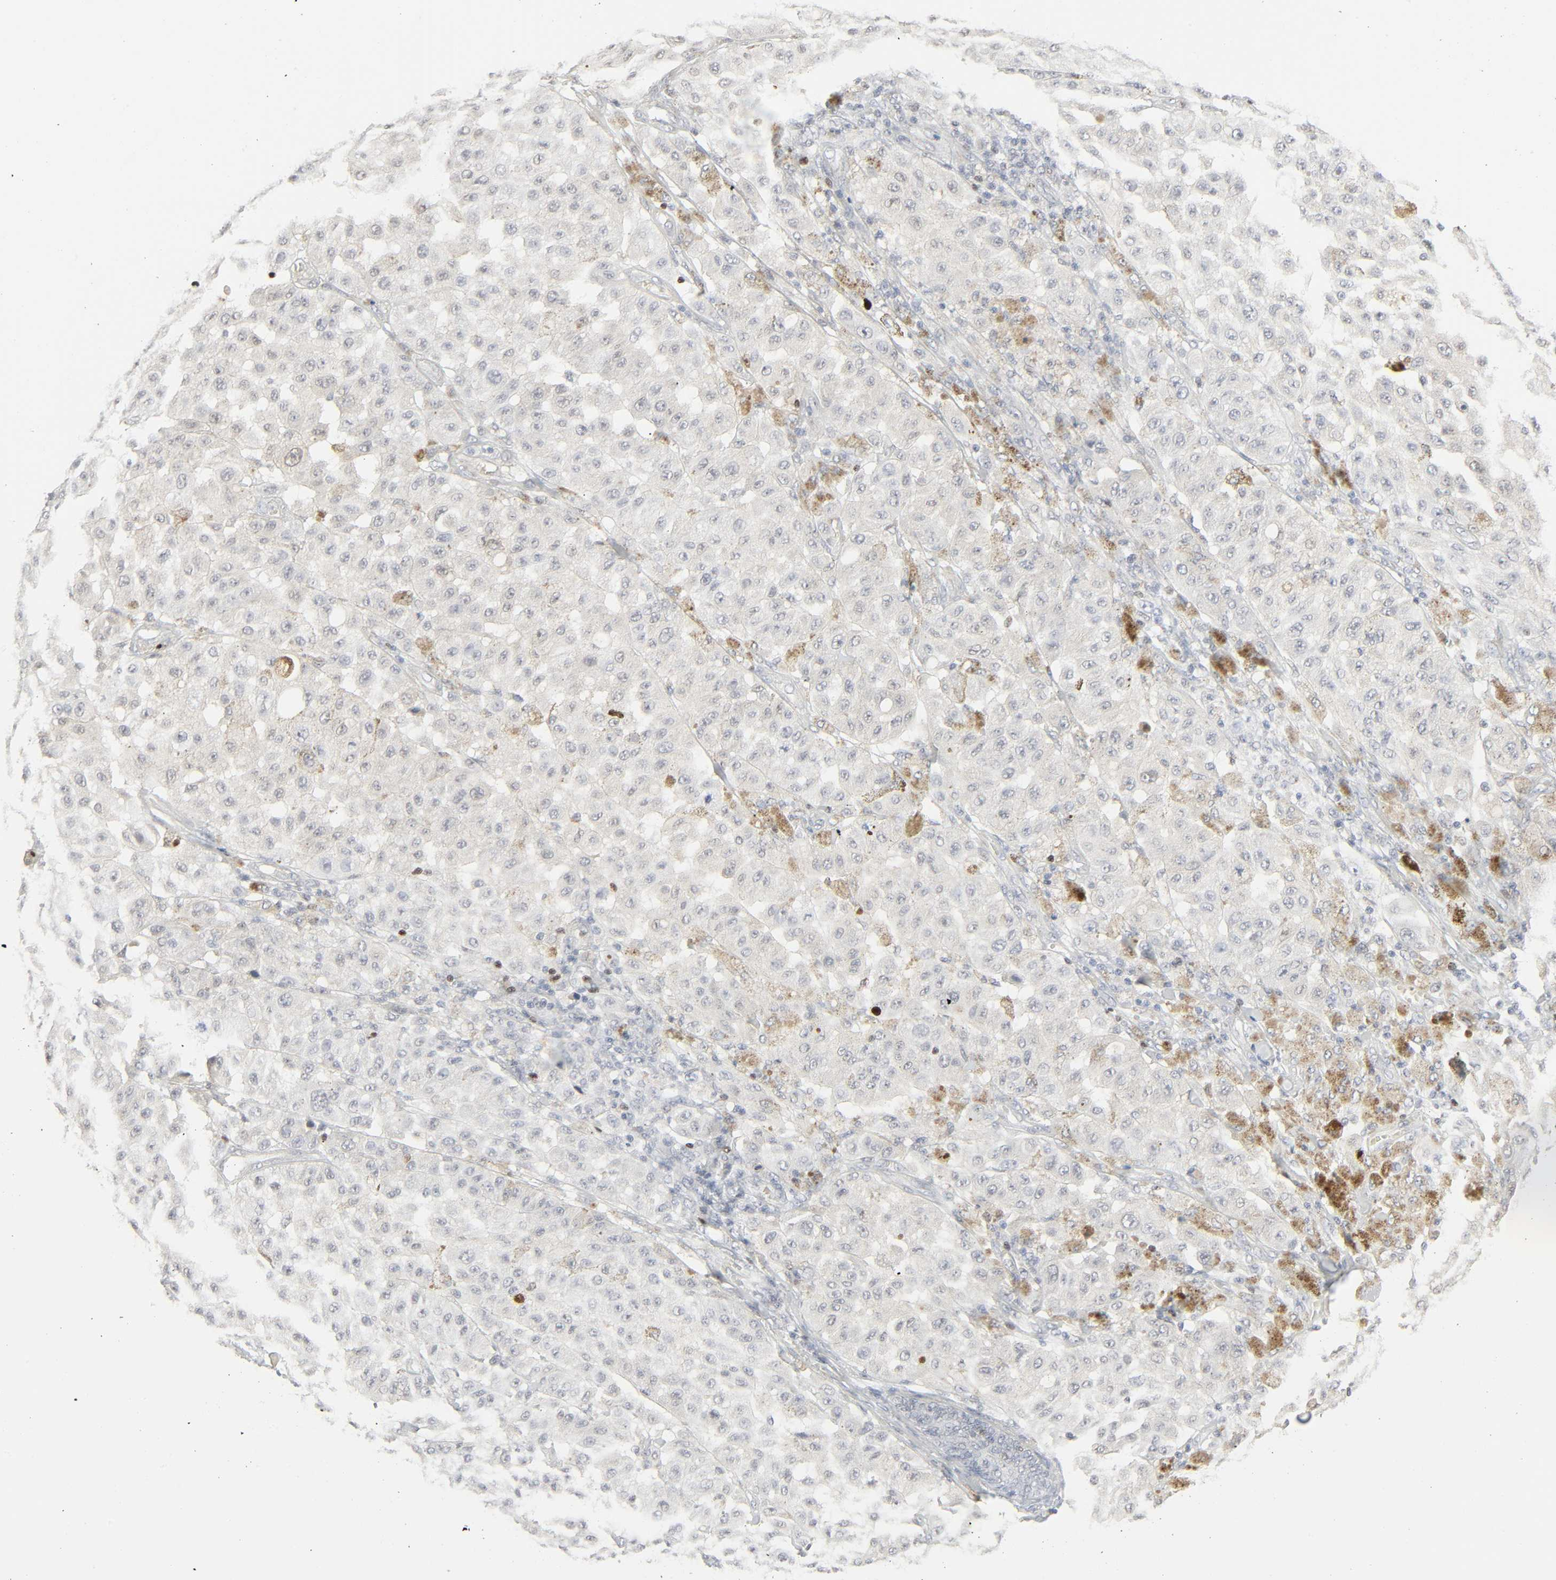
{"staining": {"intensity": "weak", "quantity": "<25%", "location": "cytoplasmic/membranous,nuclear"}, "tissue": "melanoma", "cell_type": "Tumor cells", "image_type": "cancer", "snomed": [{"axis": "morphology", "description": "Malignant melanoma, NOS"}, {"axis": "topography", "description": "Skin"}], "caption": "A photomicrograph of human malignant melanoma is negative for staining in tumor cells.", "gene": "ZBTB16", "patient": {"sex": "female", "age": 64}}